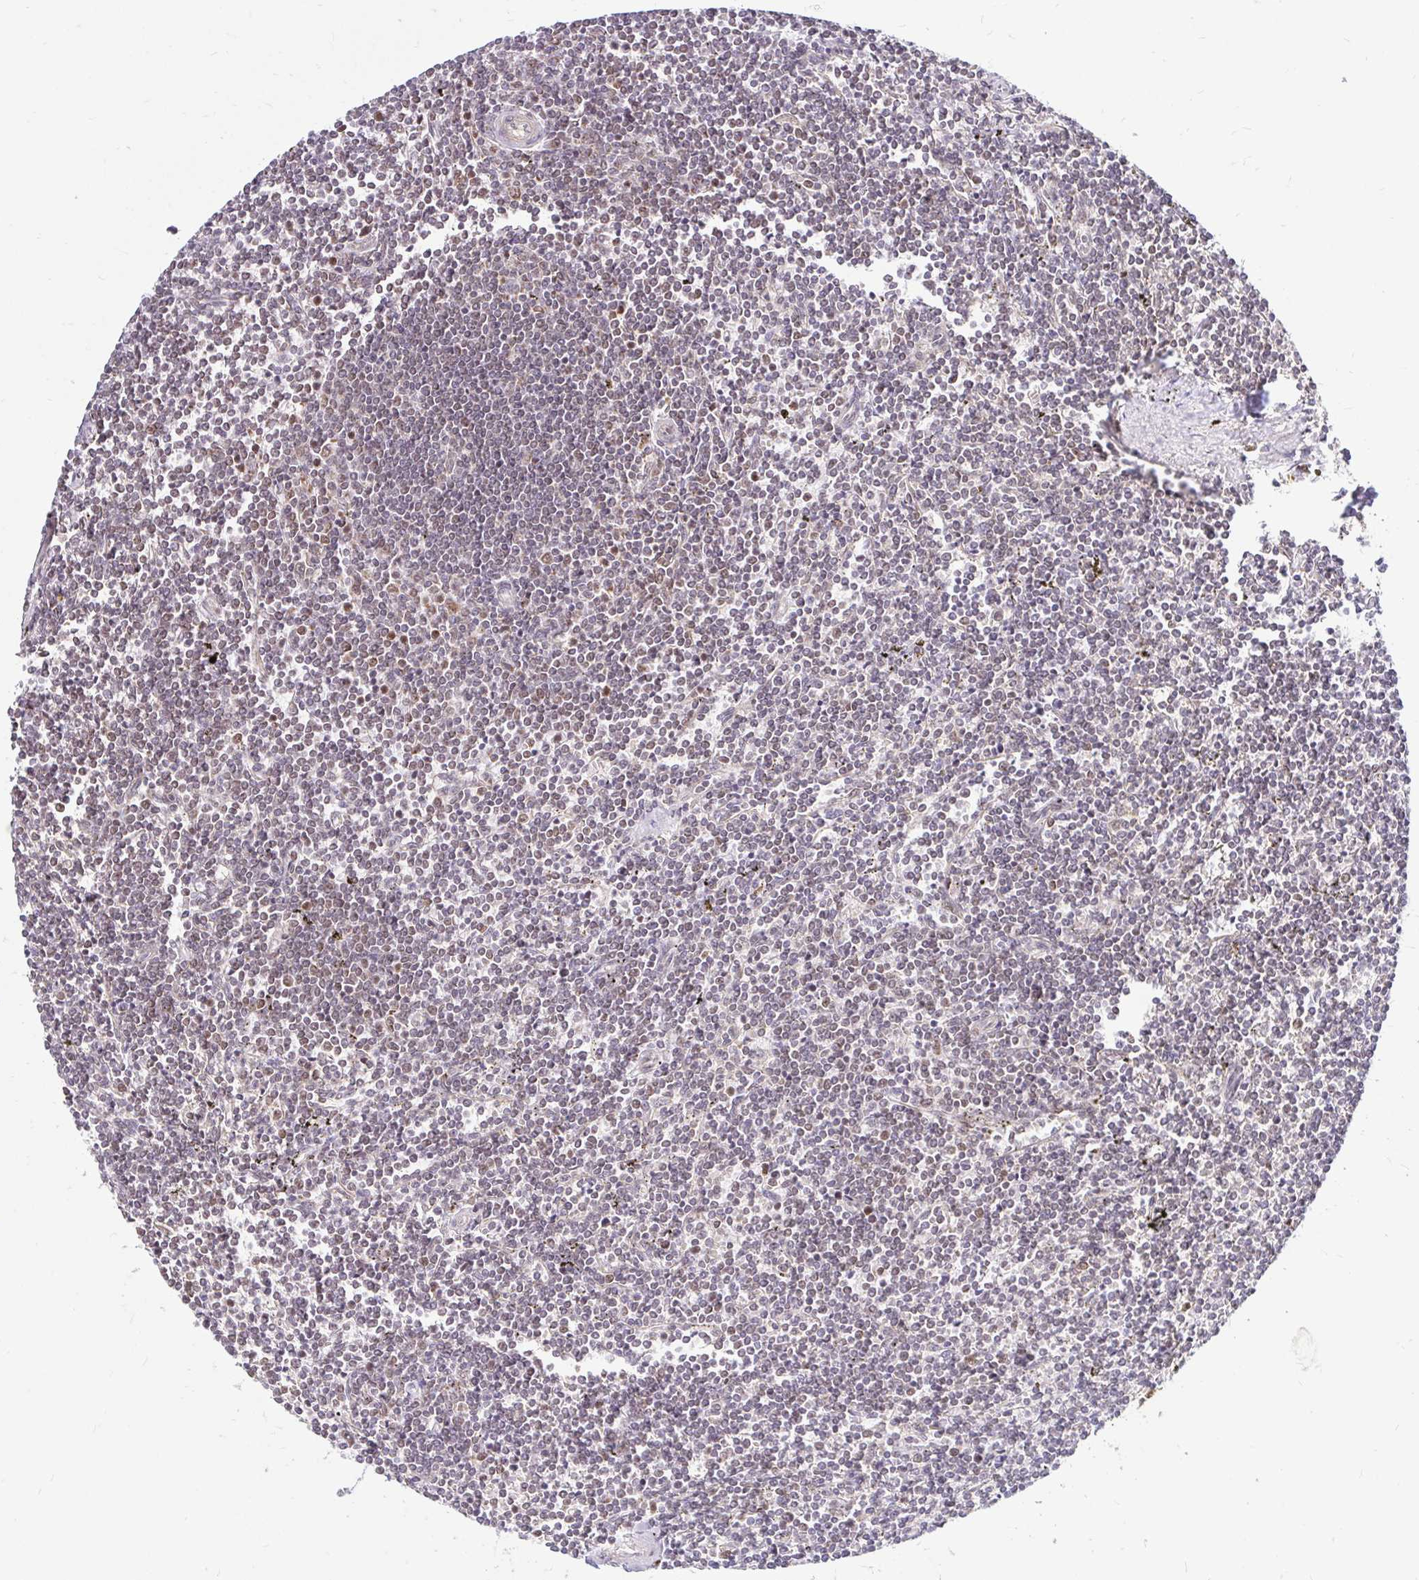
{"staining": {"intensity": "weak", "quantity": "<25%", "location": "nuclear"}, "tissue": "lymphoma", "cell_type": "Tumor cells", "image_type": "cancer", "snomed": [{"axis": "morphology", "description": "Malignant lymphoma, non-Hodgkin's type, Low grade"}, {"axis": "topography", "description": "Spleen"}], "caption": "Immunohistochemical staining of human lymphoma reveals no significant positivity in tumor cells. Nuclei are stained in blue.", "gene": "TIMM50", "patient": {"sex": "male", "age": 78}}